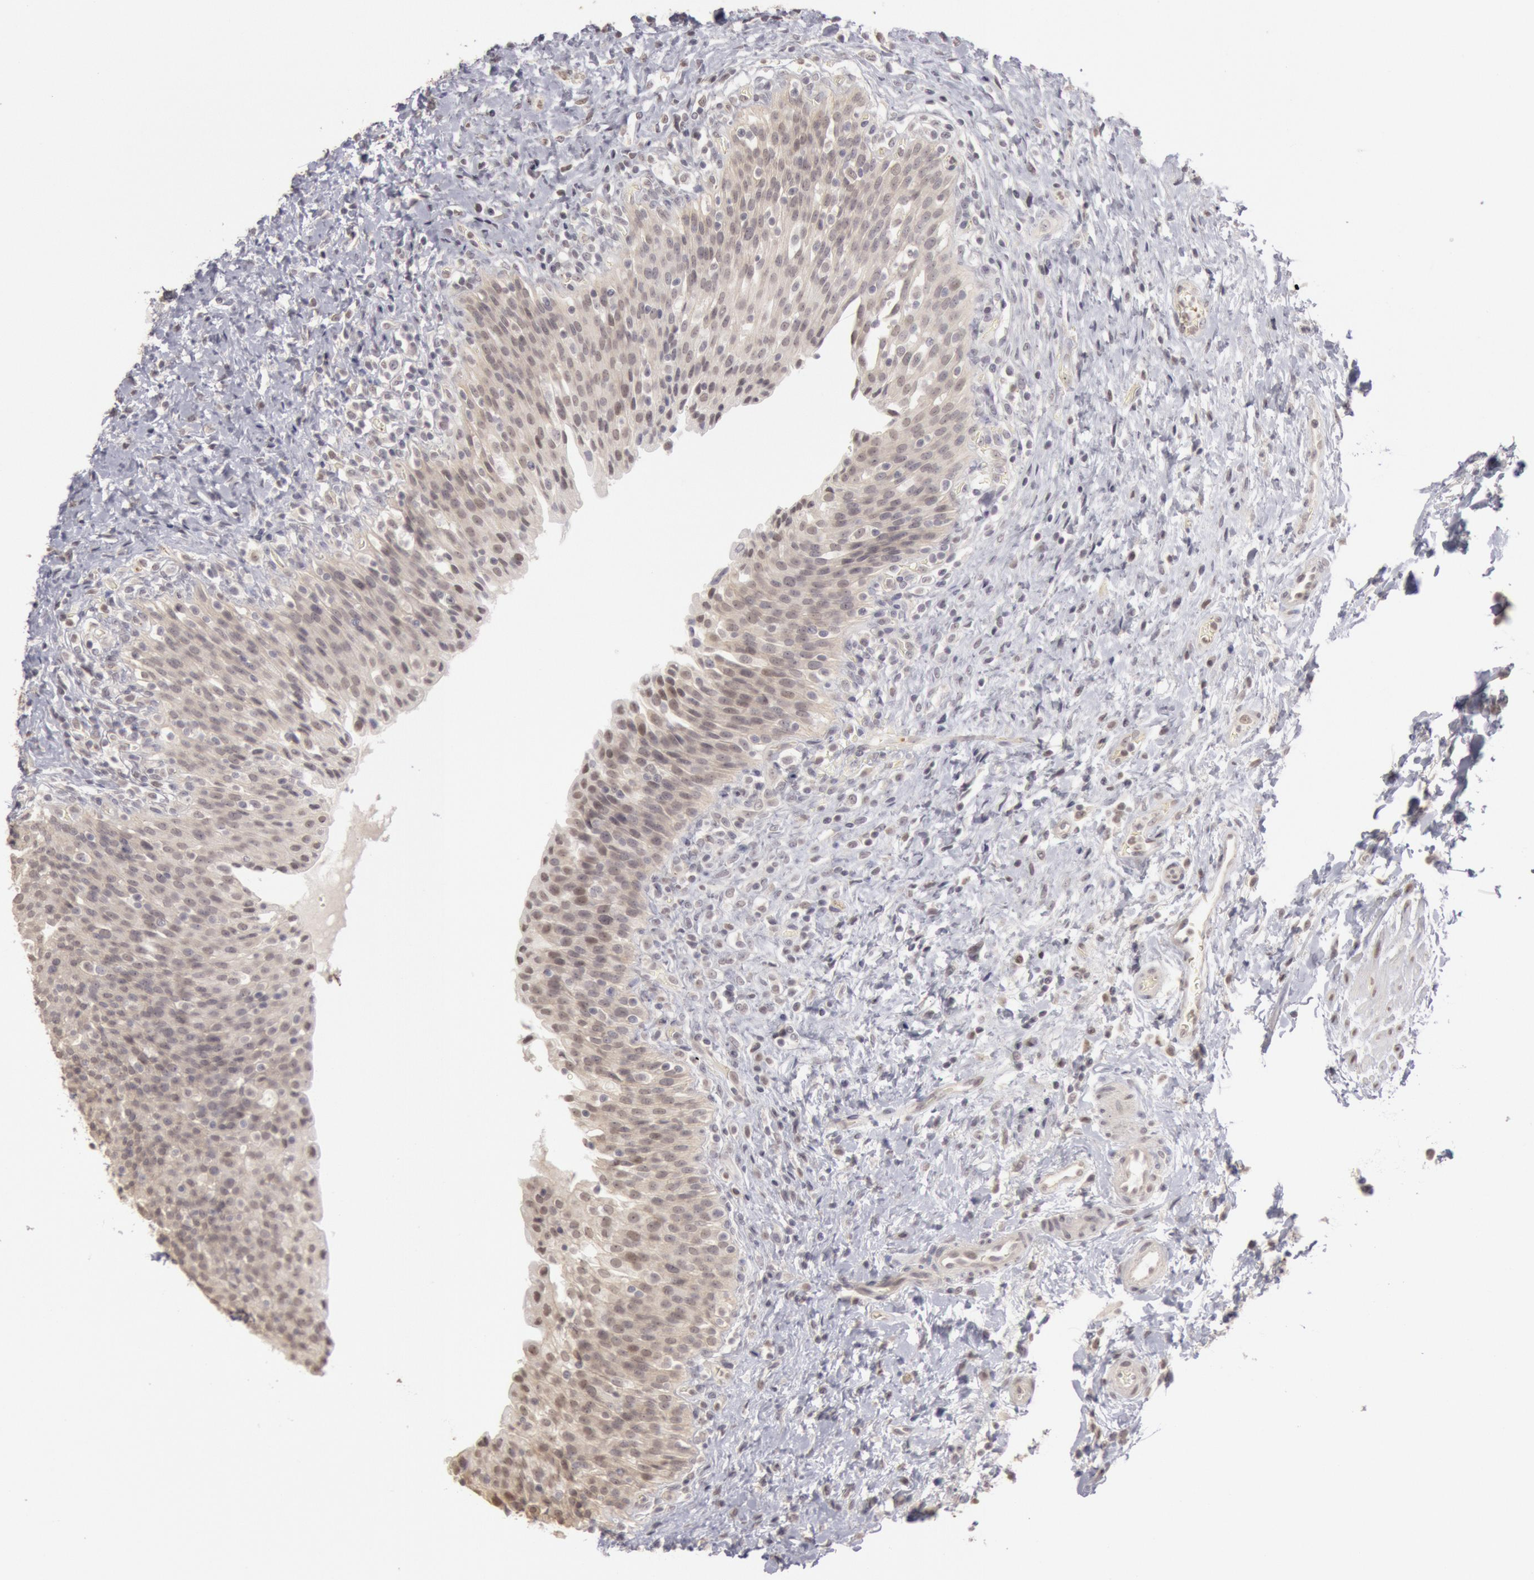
{"staining": {"intensity": "negative", "quantity": "none", "location": "none"}, "tissue": "urinary bladder", "cell_type": "Urothelial cells", "image_type": "normal", "snomed": [{"axis": "morphology", "description": "Normal tissue, NOS"}, {"axis": "topography", "description": "Urinary bladder"}], "caption": "This is an immunohistochemistry (IHC) micrograph of benign human urinary bladder. There is no staining in urothelial cells.", "gene": "RIMBP3B", "patient": {"sex": "male", "age": 51}}